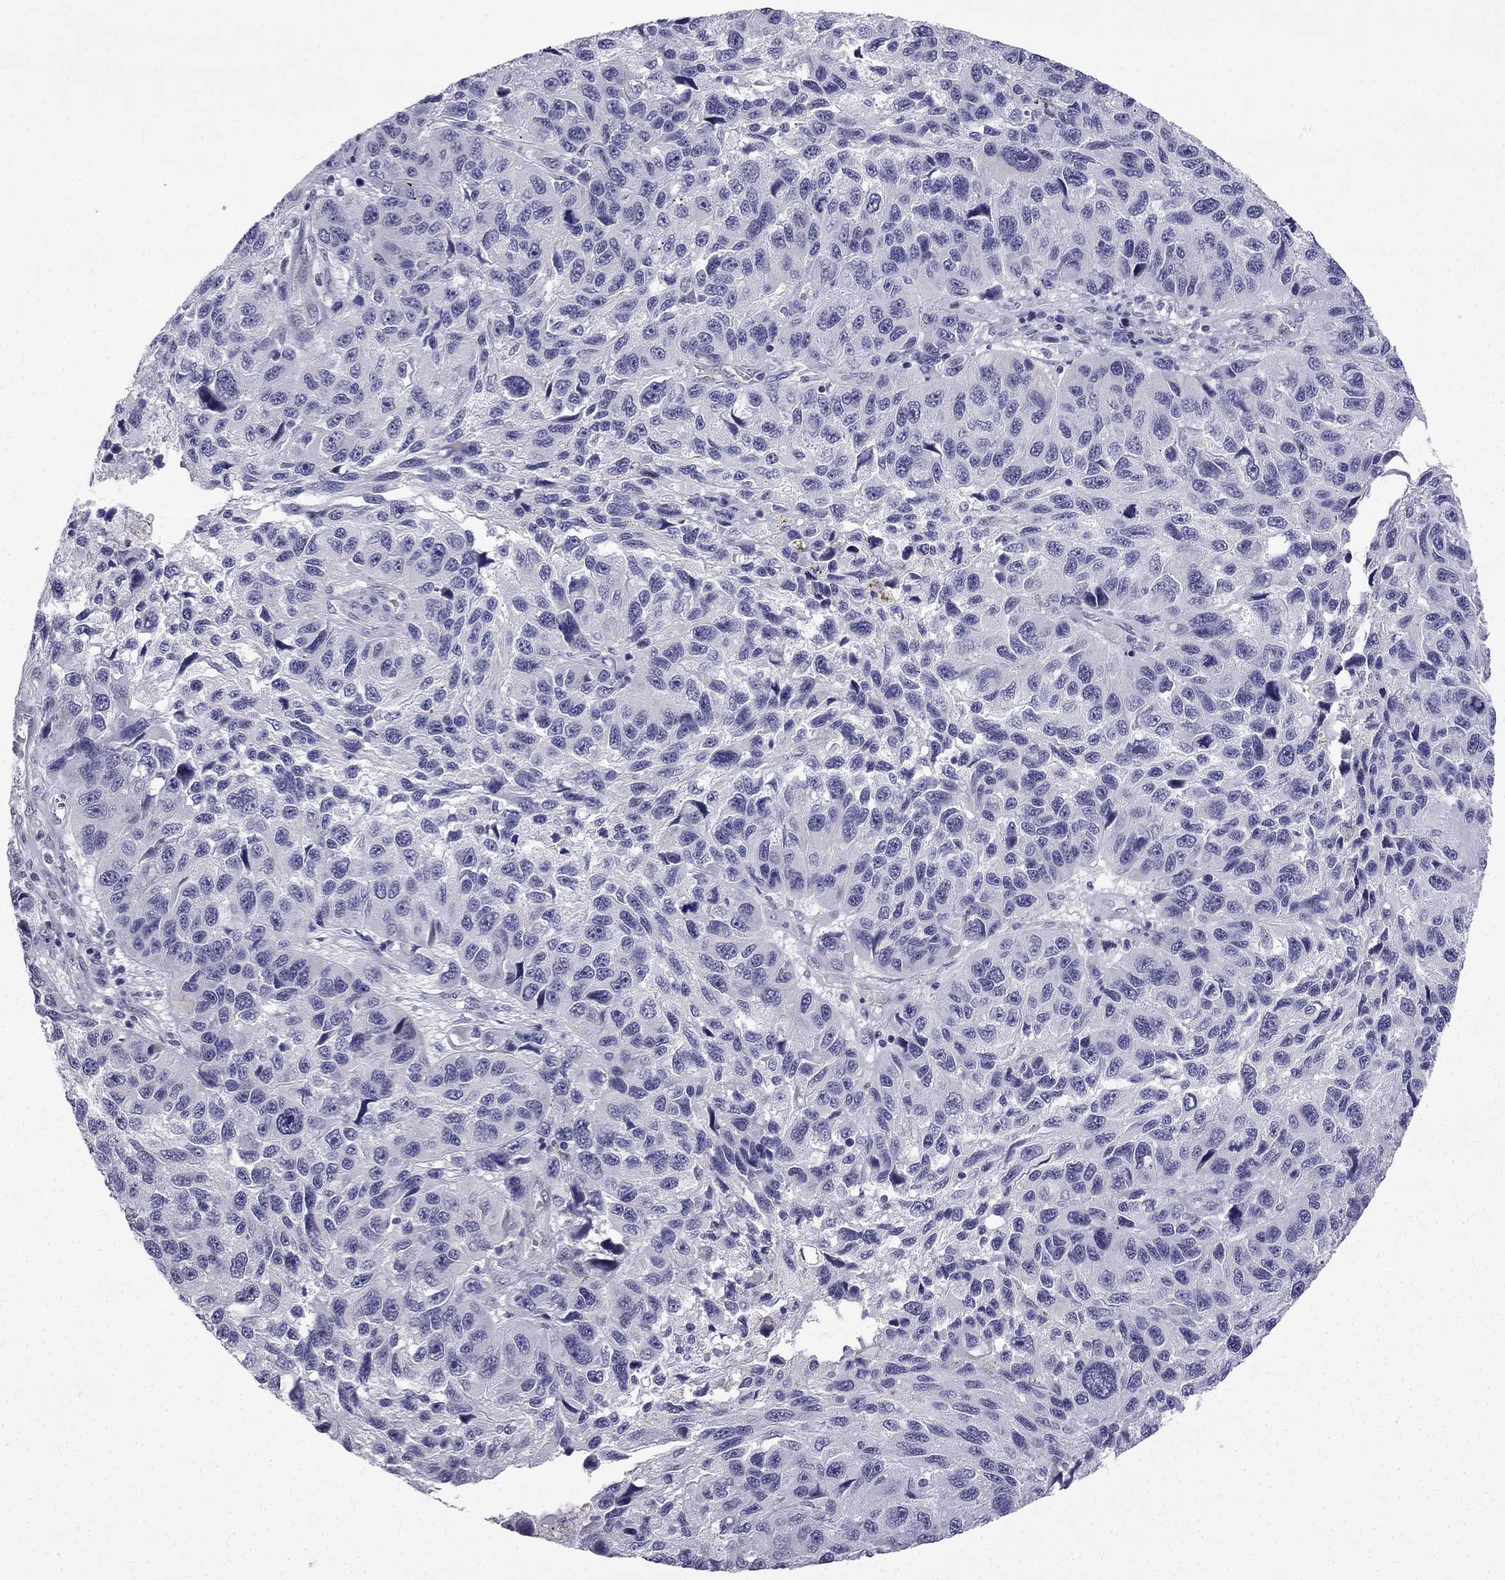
{"staining": {"intensity": "negative", "quantity": "none", "location": "none"}, "tissue": "melanoma", "cell_type": "Tumor cells", "image_type": "cancer", "snomed": [{"axis": "morphology", "description": "Malignant melanoma, NOS"}, {"axis": "topography", "description": "Skin"}], "caption": "The histopathology image demonstrates no staining of tumor cells in malignant melanoma.", "gene": "CFAP53", "patient": {"sex": "male", "age": 53}}